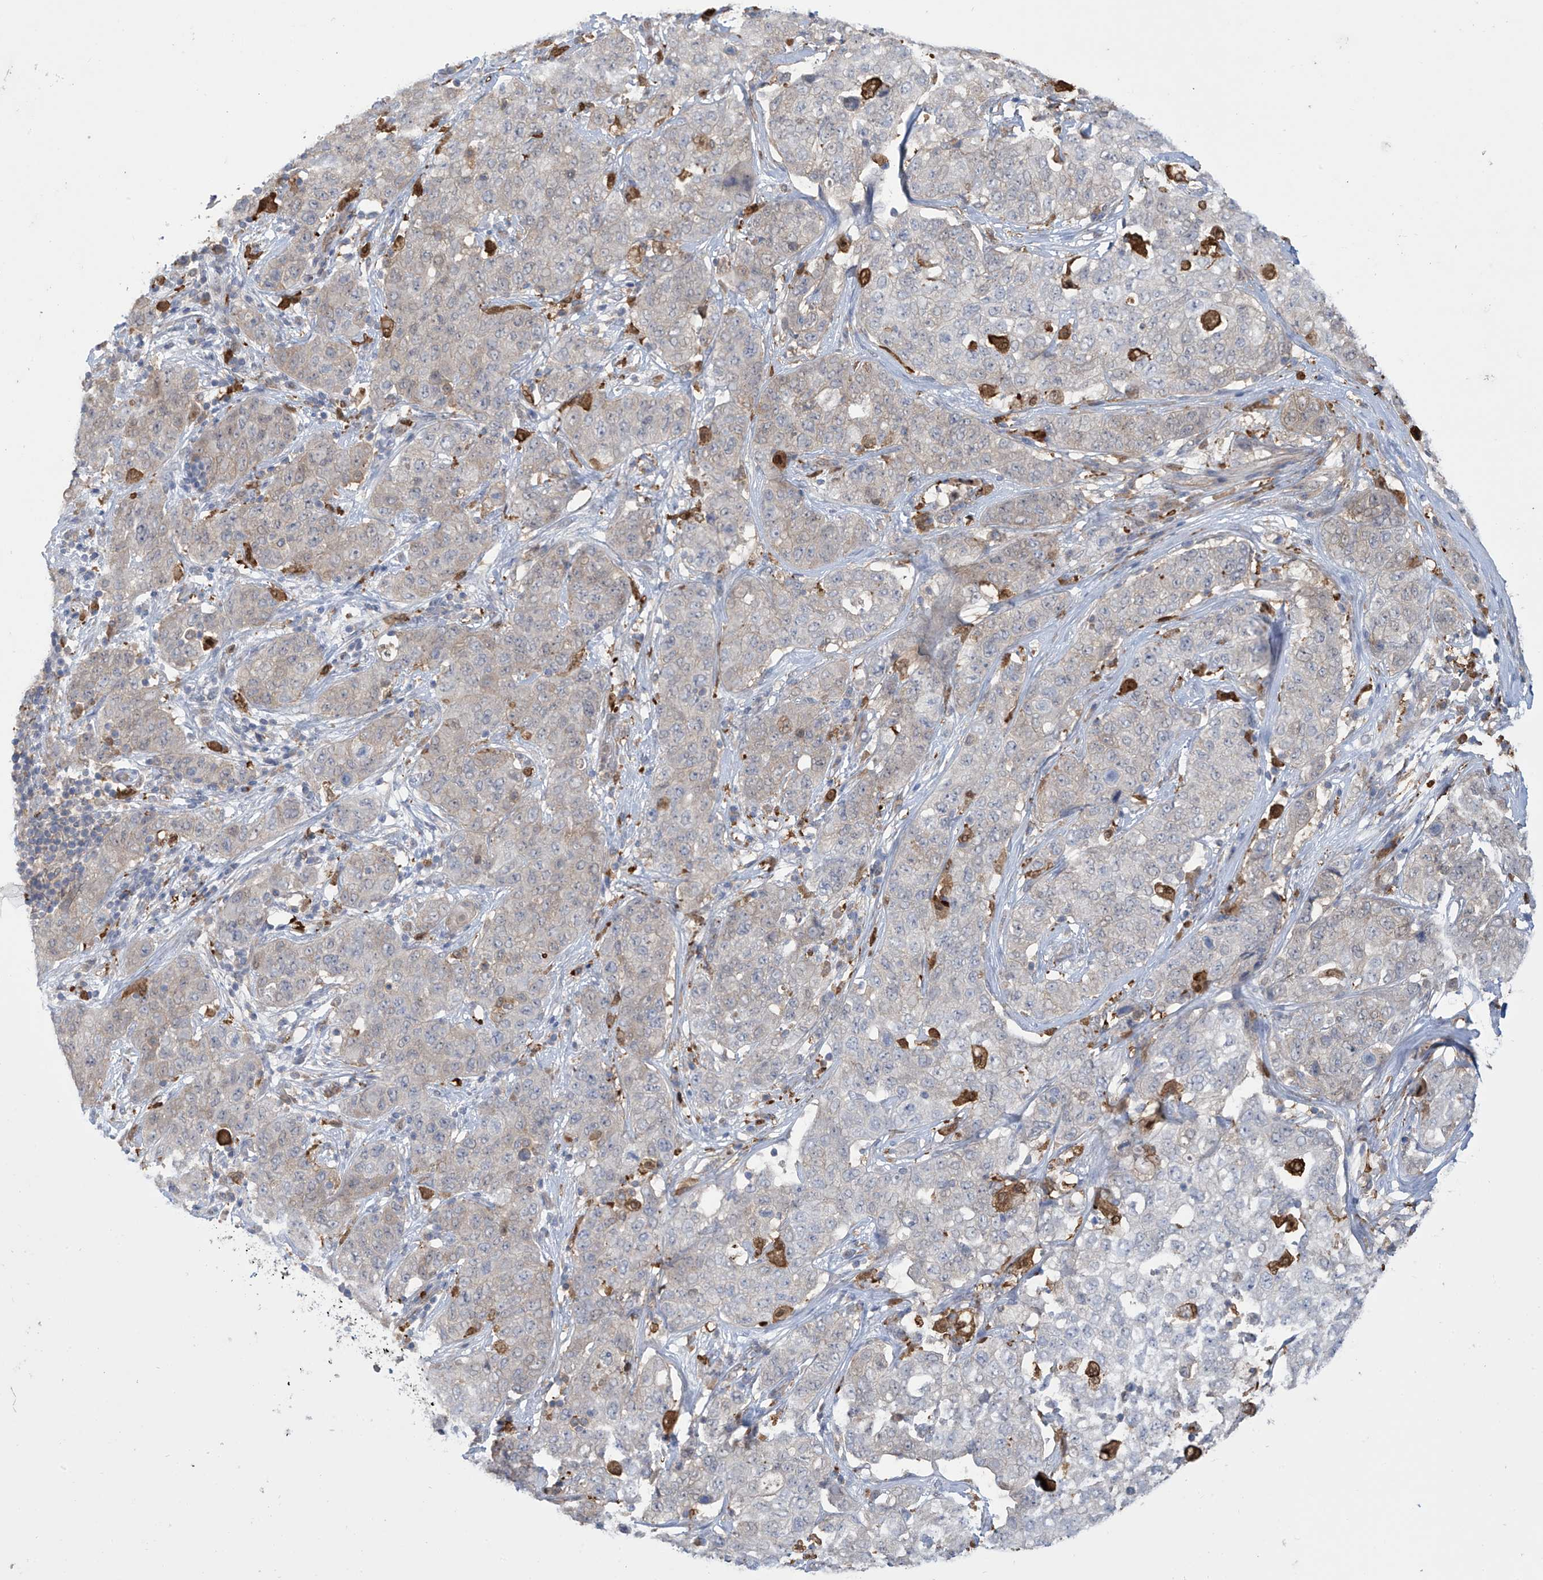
{"staining": {"intensity": "negative", "quantity": "none", "location": "none"}, "tissue": "stomach cancer", "cell_type": "Tumor cells", "image_type": "cancer", "snomed": [{"axis": "morphology", "description": "Normal tissue, NOS"}, {"axis": "morphology", "description": "Adenocarcinoma, NOS"}, {"axis": "topography", "description": "Lymph node"}, {"axis": "topography", "description": "Stomach"}], "caption": "This is a photomicrograph of IHC staining of stomach adenocarcinoma, which shows no positivity in tumor cells.", "gene": "IDH1", "patient": {"sex": "male", "age": 48}}